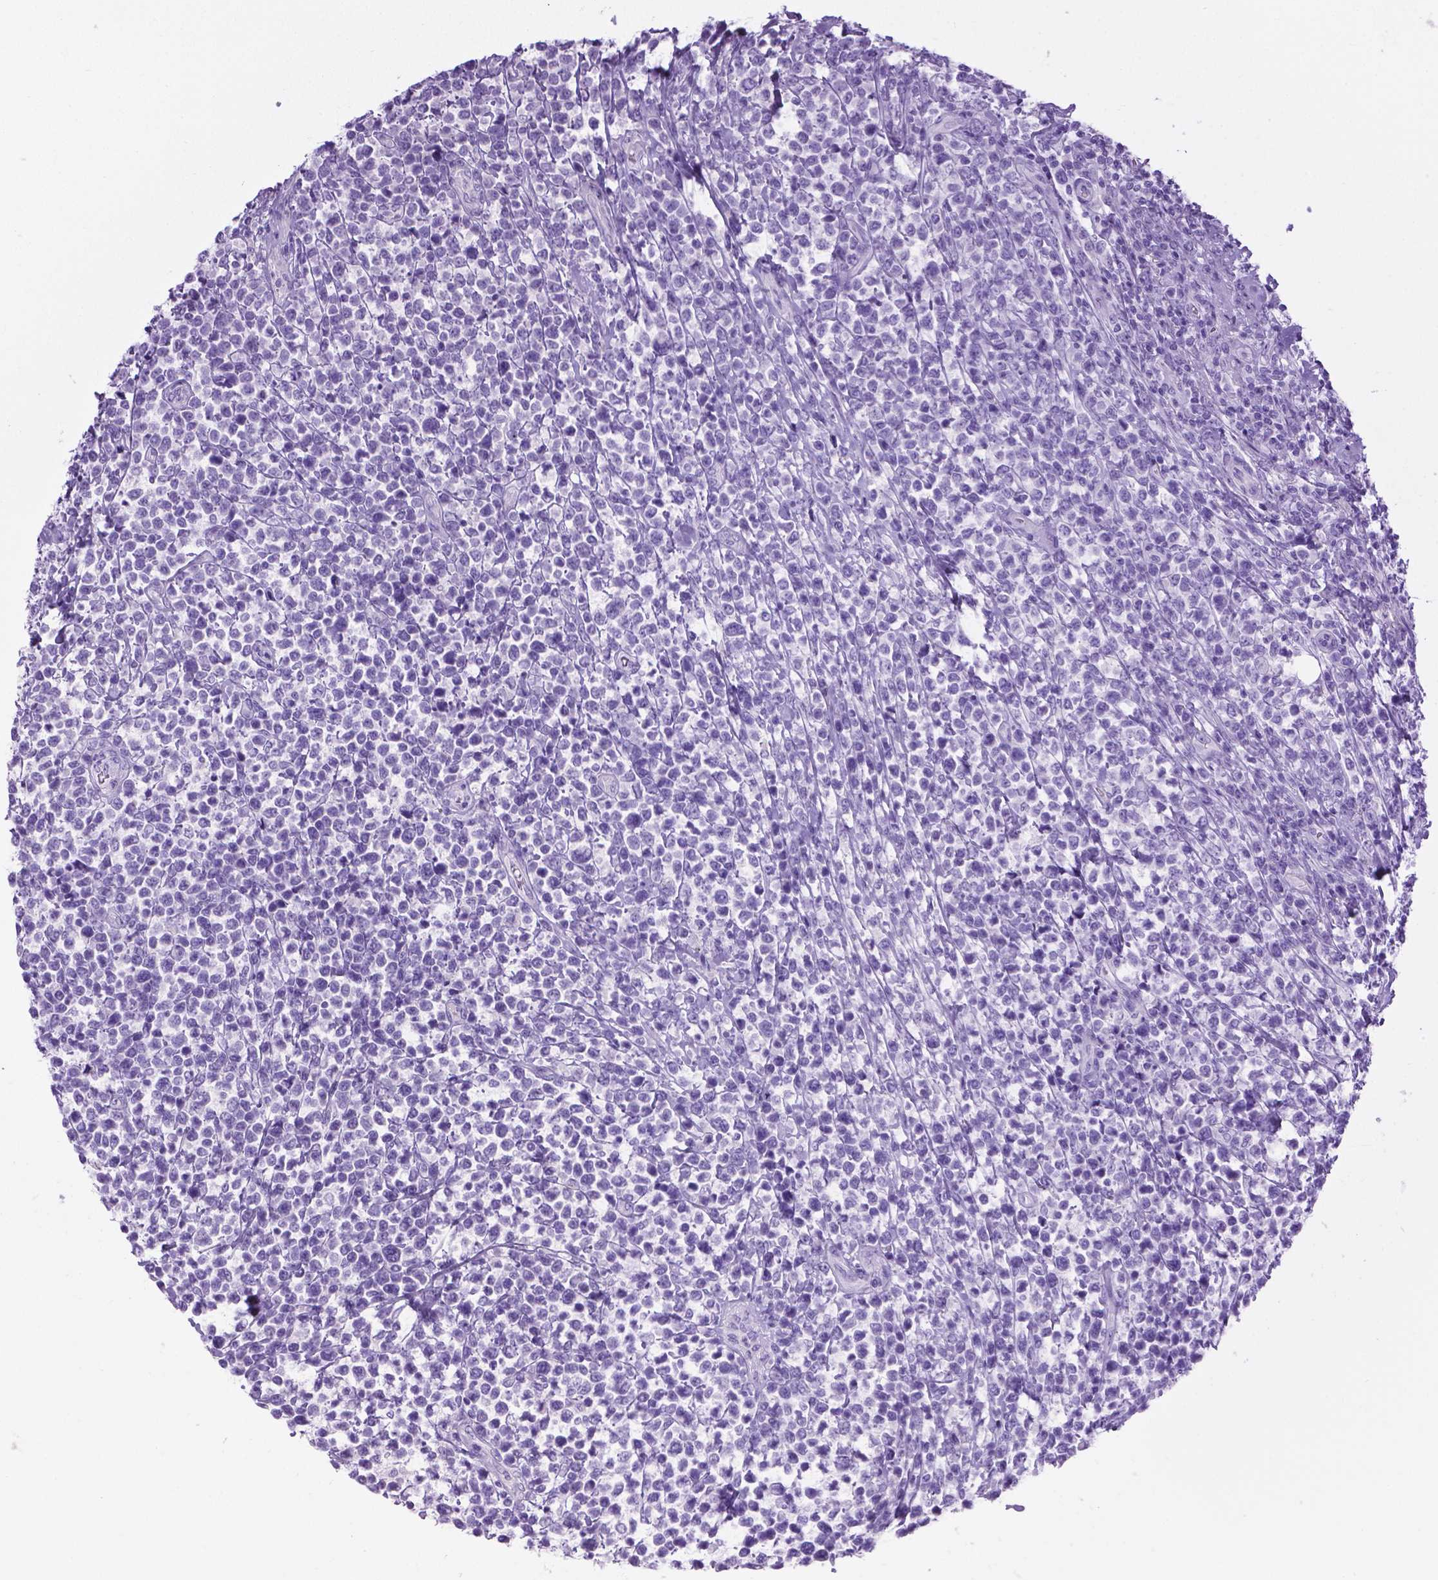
{"staining": {"intensity": "negative", "quantity": "none", "location": "none"}, "tissue": "lymphoma", "cell_type": "Tumor cells", "image_type": "cancer", "snomed": [{"axis": "morphology", "description": "Malignant lymphoma, non-Hodgkin's type, High grade"}, {"axis": "topography", "description": "Soft tissue"}], "caption": "Human high-grade malignant lymphoma, non-Hodgkin's type stained for a protein using immunohistochemistry displays no expression in tumor cells.", "gene": "LELP1", "patient": {"sex": "female", "age": 56}}